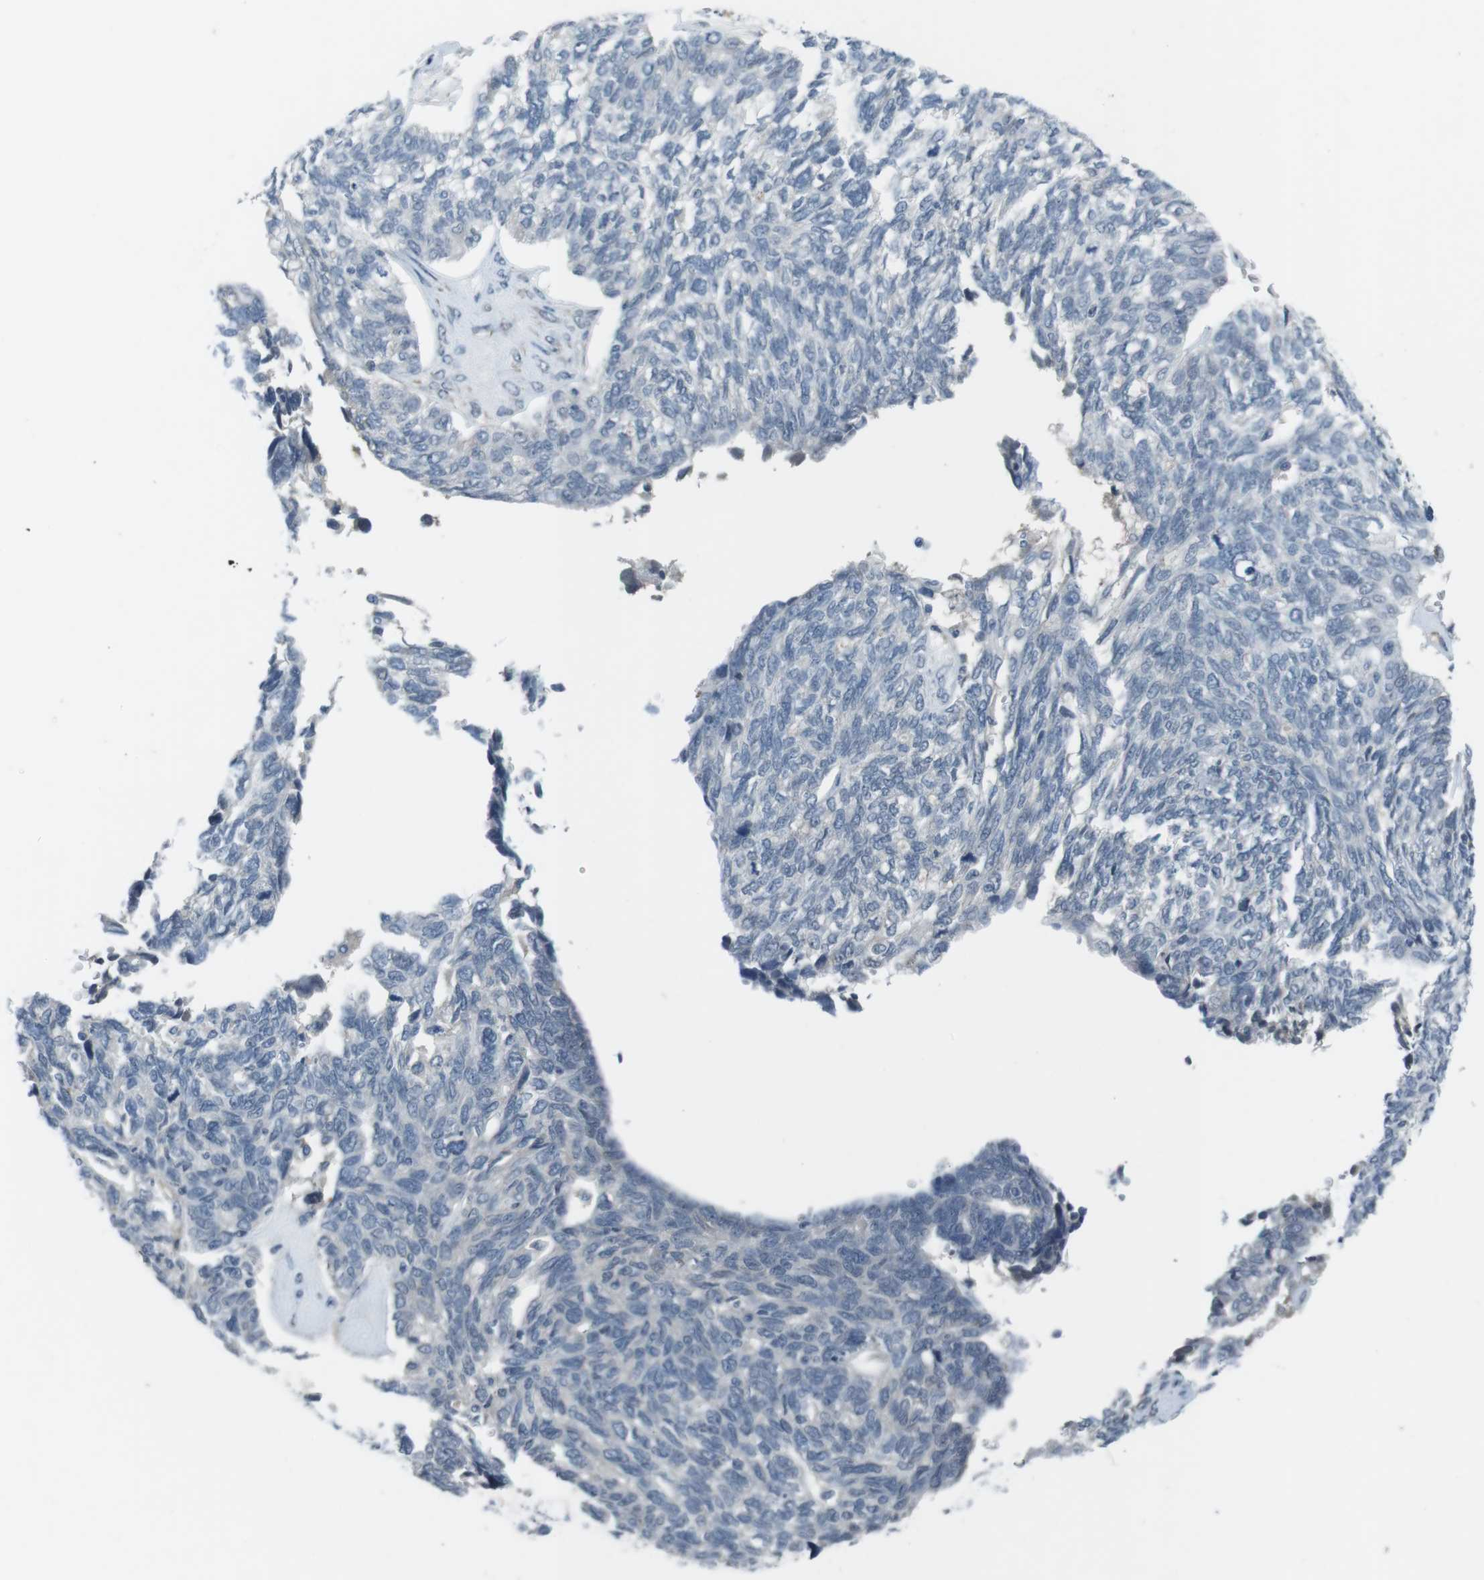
{"staining": {"intensity": "negative", "quantity": "none", "location": "none"}, "tissue": "ovarian cancer", "cell_type": "Tumor cells", "image_type": "cancer", "snomed": [{"axis": "morphology", "description": "Cystadenocarcinoma, serous, NOS"}, {"axis": "topography", "description": "Ovary"}], "caption": "The photomicrograph exhibits no significant positivity in tumor cells of ovarian cancer. The staining was performed using DAB to visualize the protein expression in brown, while the nuclei were stained in blue with hematoxylin (Magnification: 20x).", "gene": "ANK2", "patient": {"sex": "female", "age": 79}}